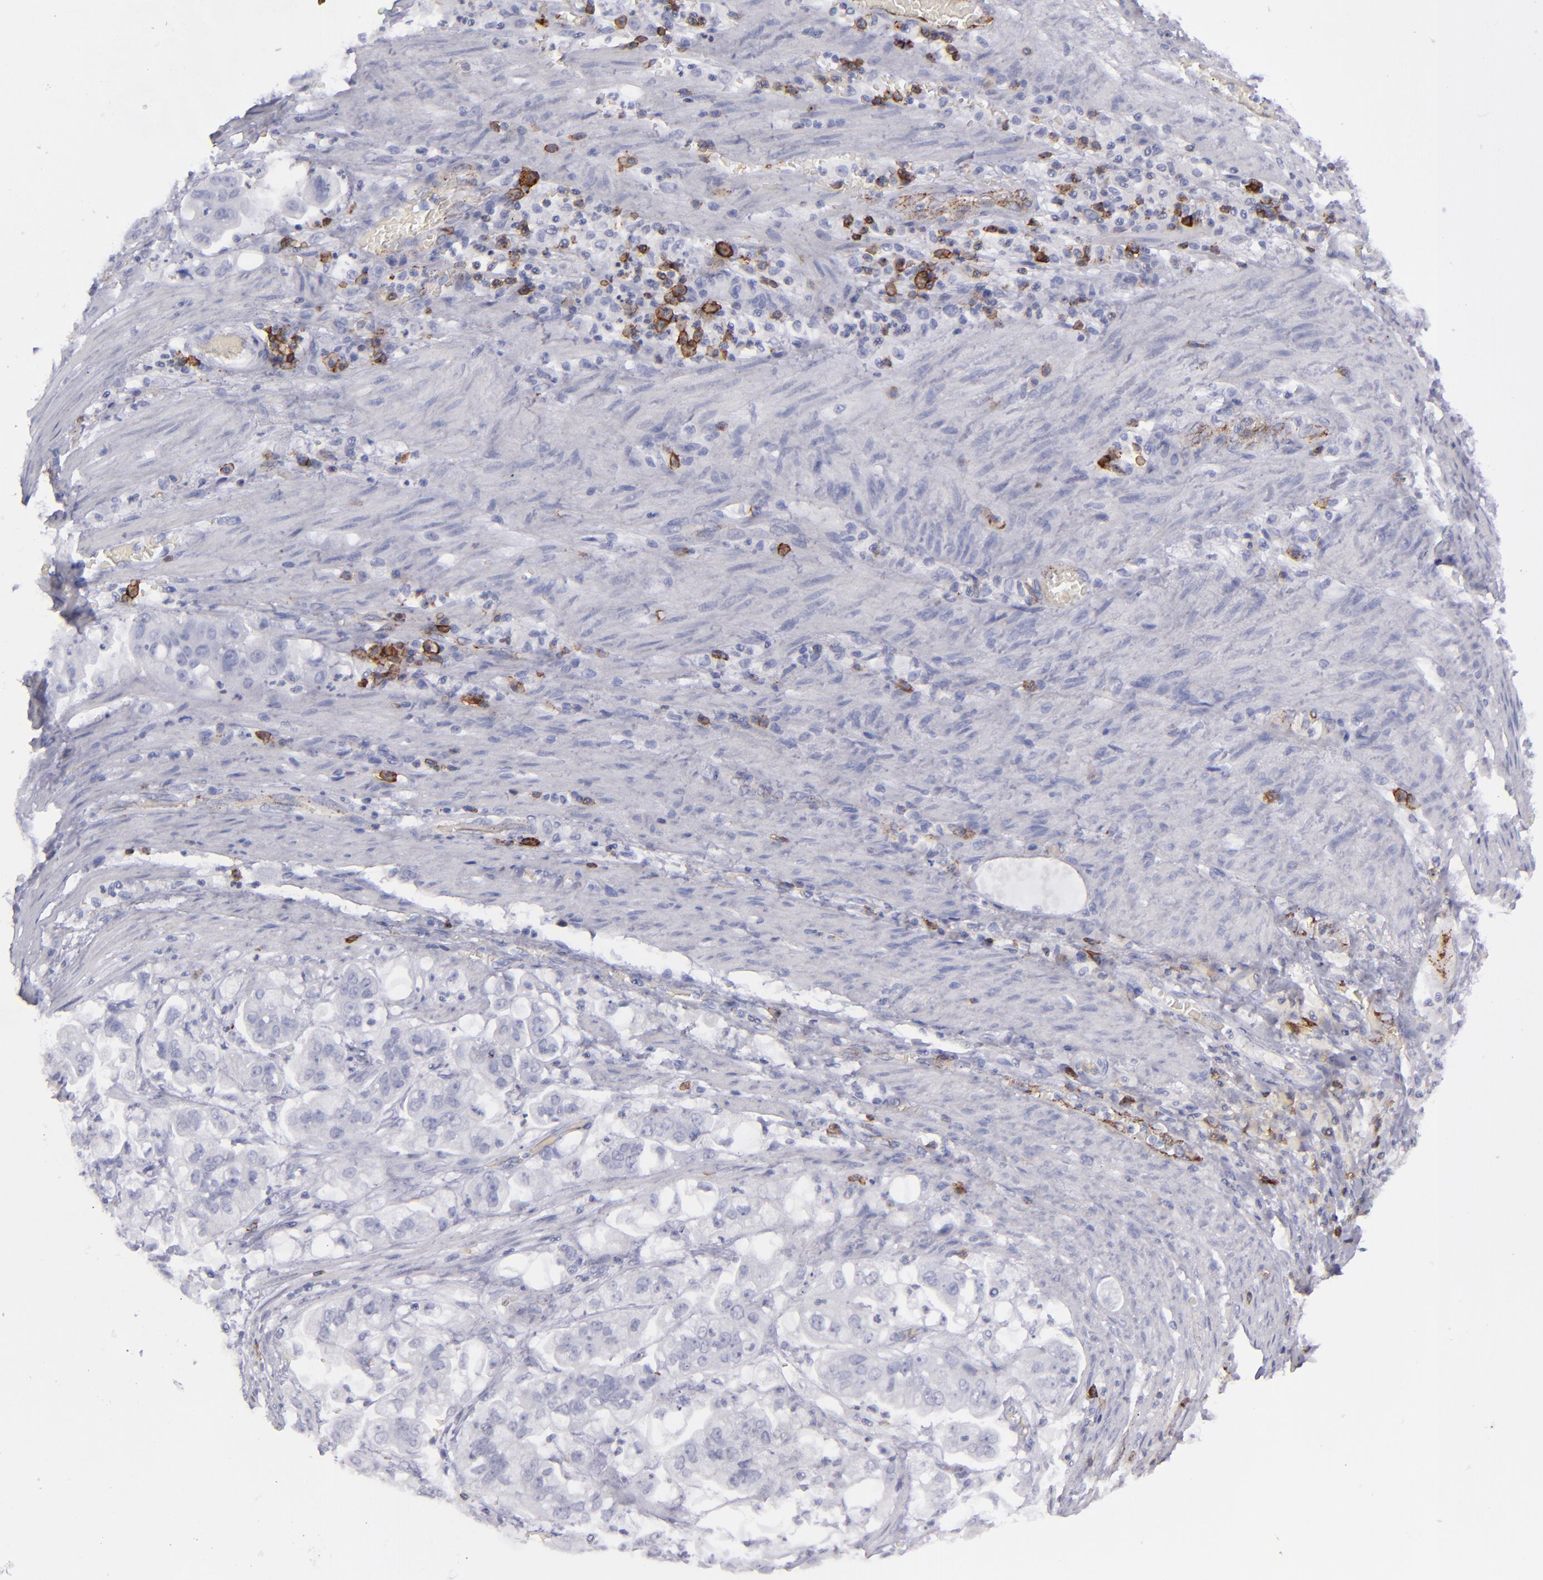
{"staining": {"intensity": "negative", "quantity": "none", "location": "none"}, "tissue": "stomach cancer", "cell_type": "Tumor cells", "image_type": "cancer", "snomed": [{"axis": "morphology", "description": "Adenocarcinoma, NOS"}, {"axis": "topography", "description": "Stomach"}], "caption": "Tumor cells show no significant staining in stomach cancer (adenocarcinoma).", "gene": "CD27", "patient": {"sex": "male", "age": 62}}